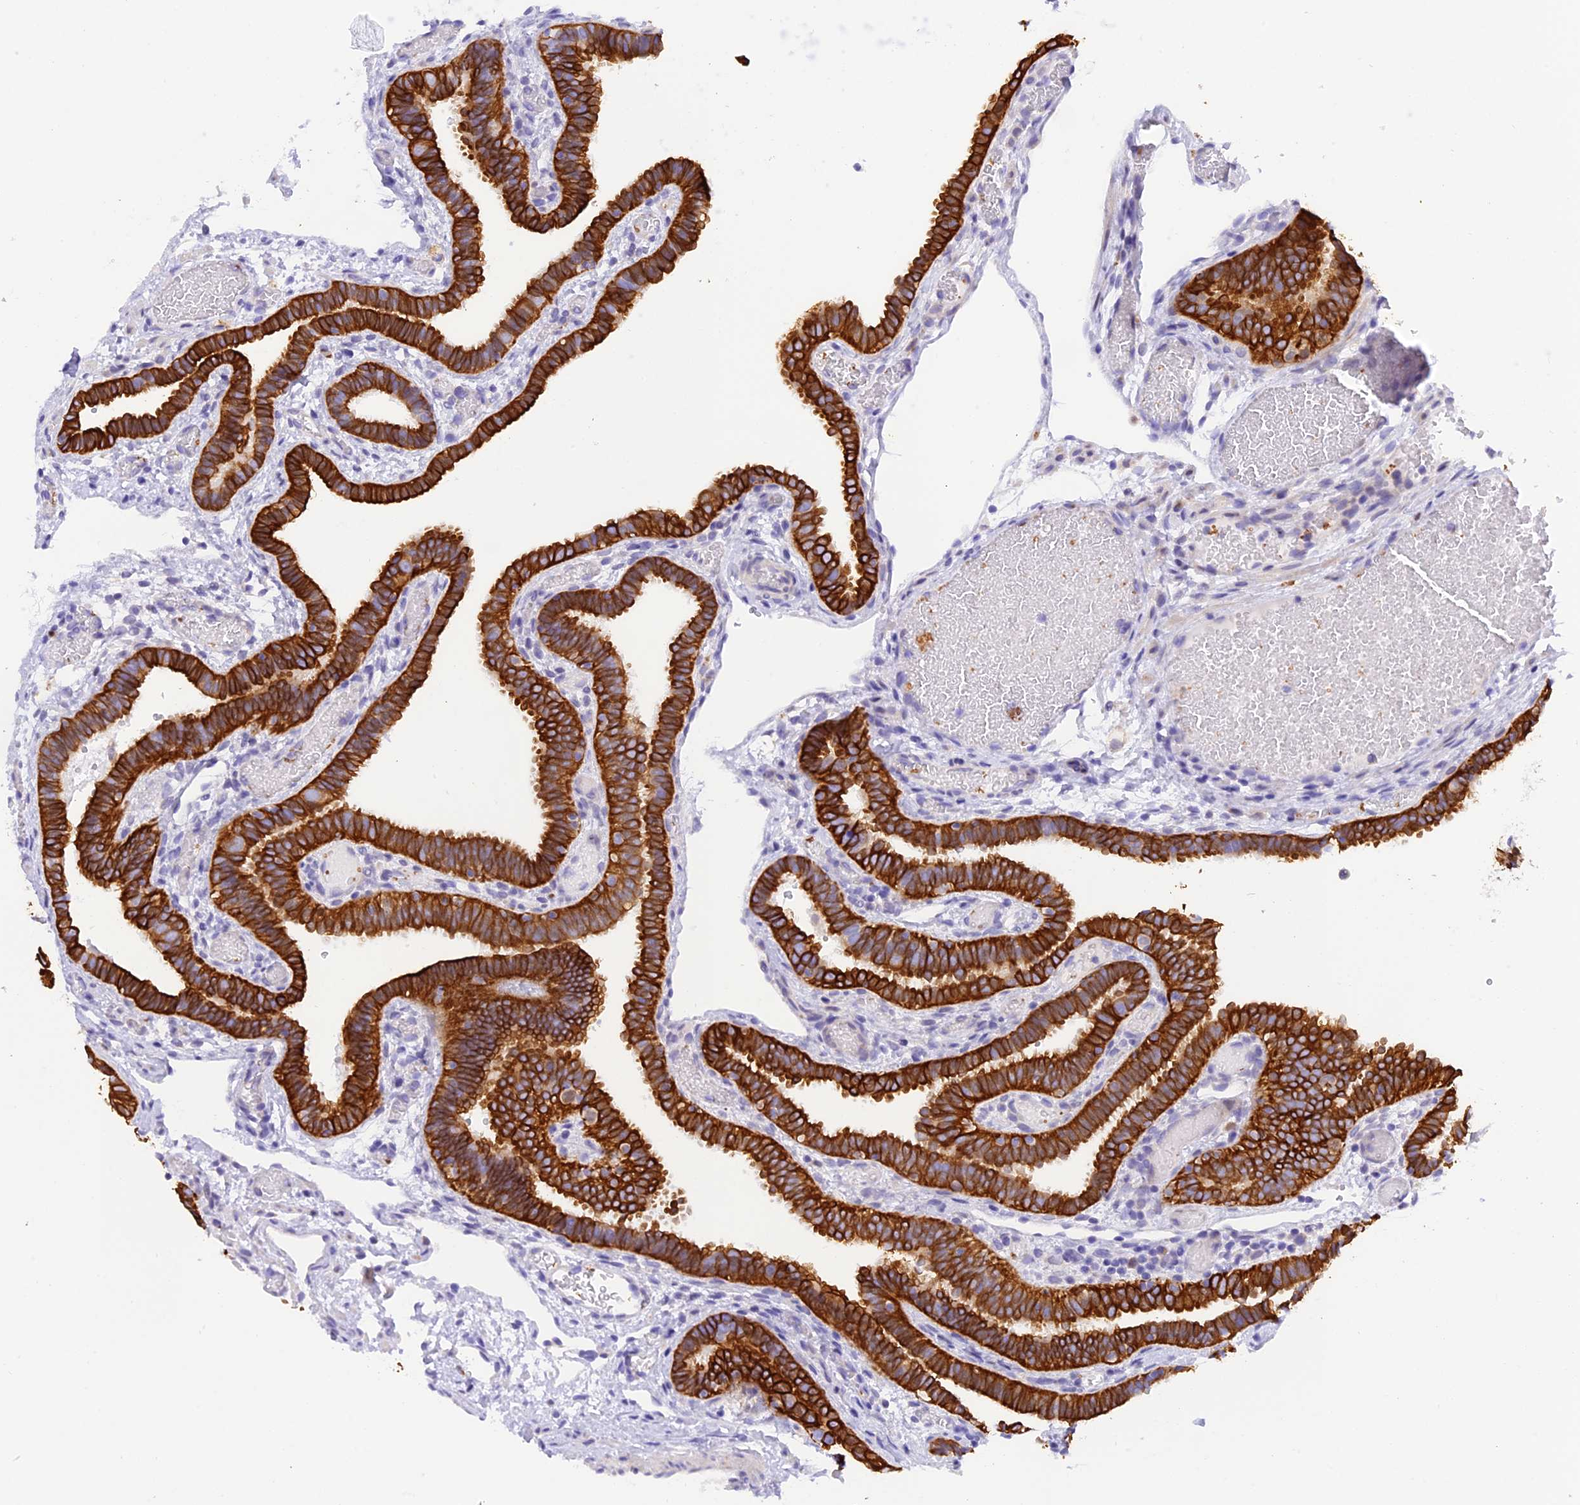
{"staining": {"intensity": "strong", "quantity": ">75%", "location": "cytoplasmic/membranous"}, "tissue": "fallopian tube", "cell_type": "Glandular cells", "image_type": "normal", "snomed": [{"axis": "morphology", "description": "Normal tissue, NOS"}, {"axis": "topography", "description": "Fallopian tube"}], "caption": "DAB (3,3'-diaminobenzidine) immunohistochemical staining of benign human fallopian tube displays strong cytoplasmic/membranous protein expression in about >75% of glandular cells.", "gene": "PKIA", "patient": {"sex": "female", "age": 37}}